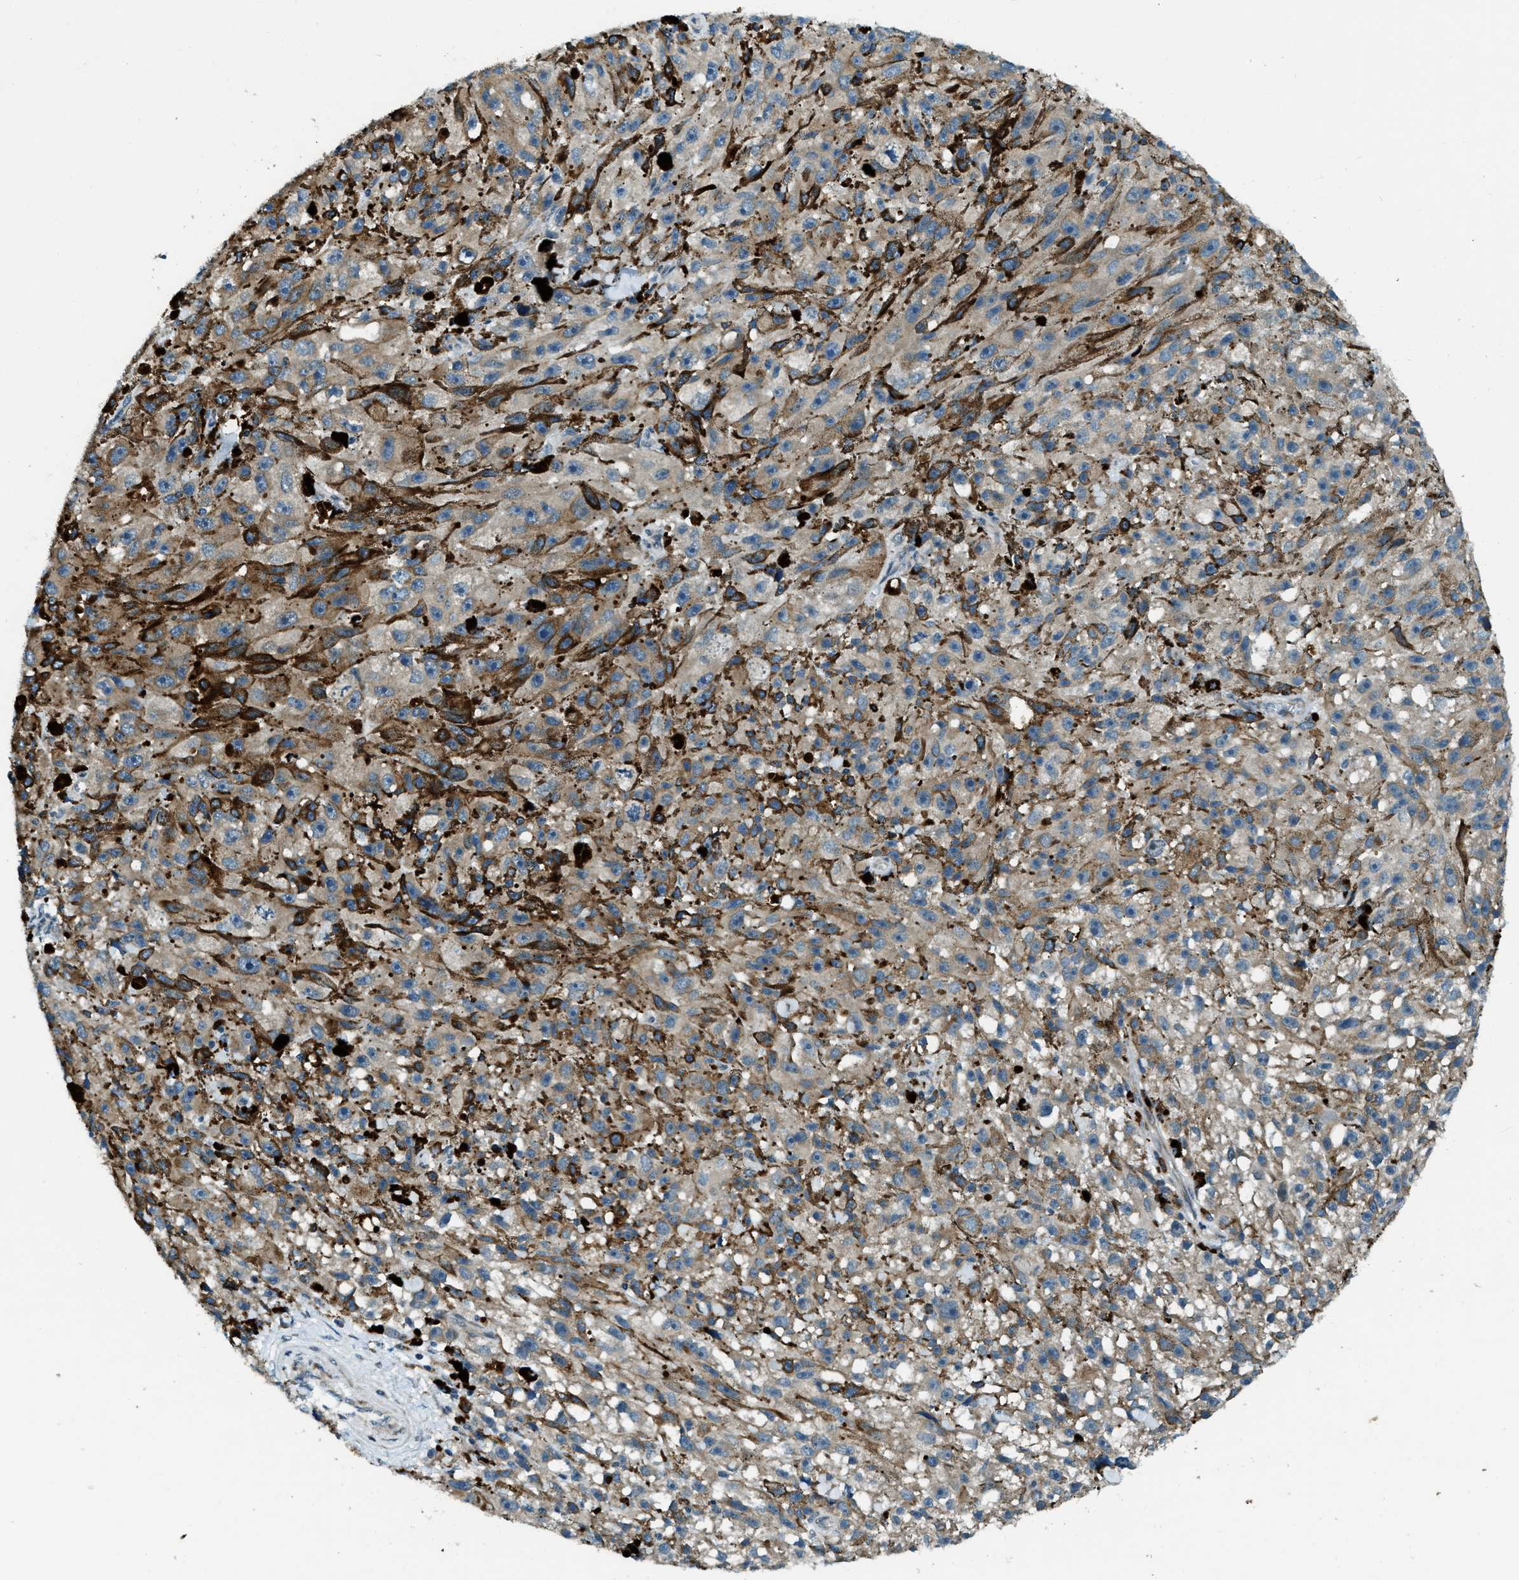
{"staining": {"intensity": "weak", "quantity": "<25%", "location": "cytoplasmic/membranous"}, "tissue": "melanoma", "cell_type": "Tumor cells", "image_type": "cancer", "snomed": [{"axis": "morphology", "description": "Malignant melanoma, NOS"}, {"axis": "topography", "description": "Skin"}], "caption": "Tumor cells are negative for brown protein staining in melanoma. The staining is performed using DAB brown chromogen with nuclei counter-stained in using hematoxylin.", "gene": "GINM1", "patient": {"sex": "female", "age": 104}}